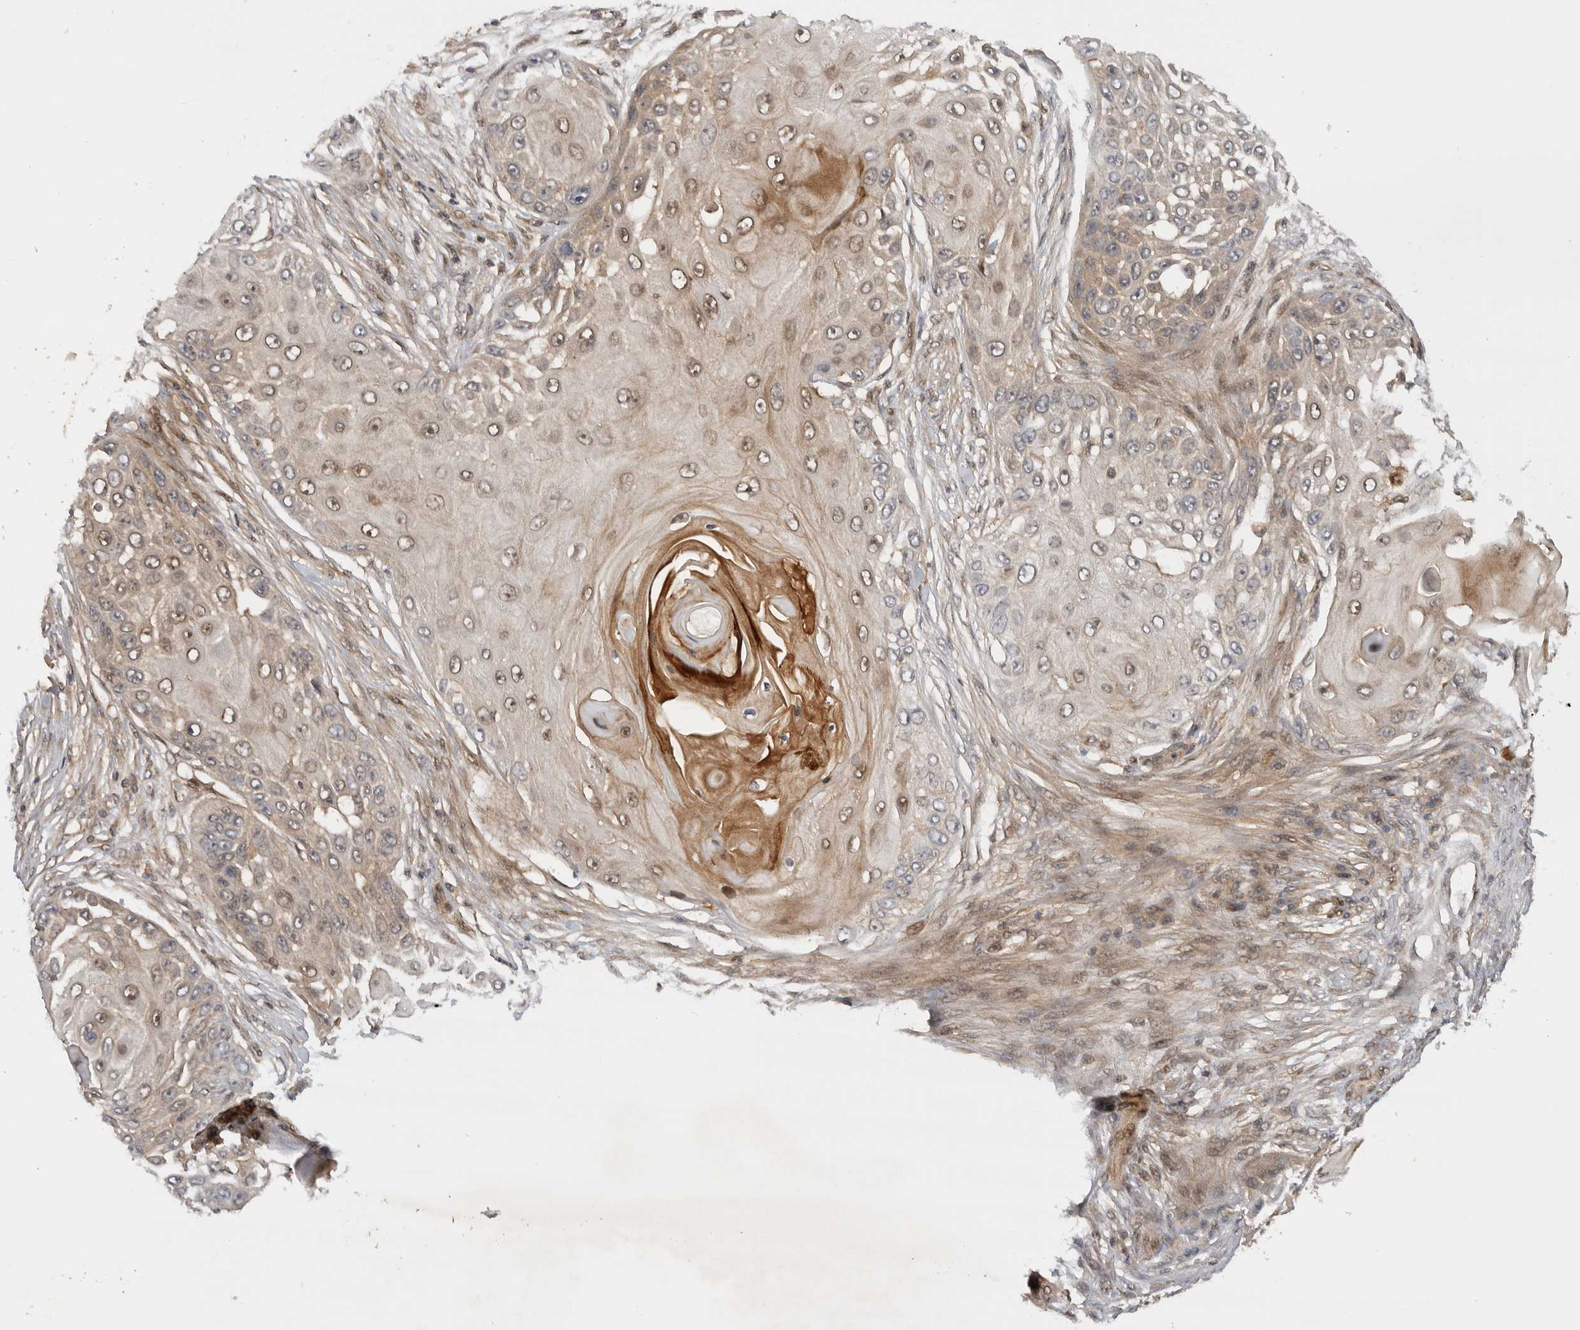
{"staining": {"intensity": "weak", "quantity": "25%-75%", "location": "nuclear"}, "tissue": "skin cancer", "cell_type": "Tumor cells", "image_type": "cancer", "snomed": [{"axis": "morphology", "description": "Squamous cell carcinoma, NOS"}, {"axis": "topography", "description": "Skin"}], "caption": "Skin cancer stained with a brown dye shows weak nuclear positive staining in approximately 25%-75% of tumor cells.", "gene": "DCAF8", "patient": {"sex": "female", "age": 44}}